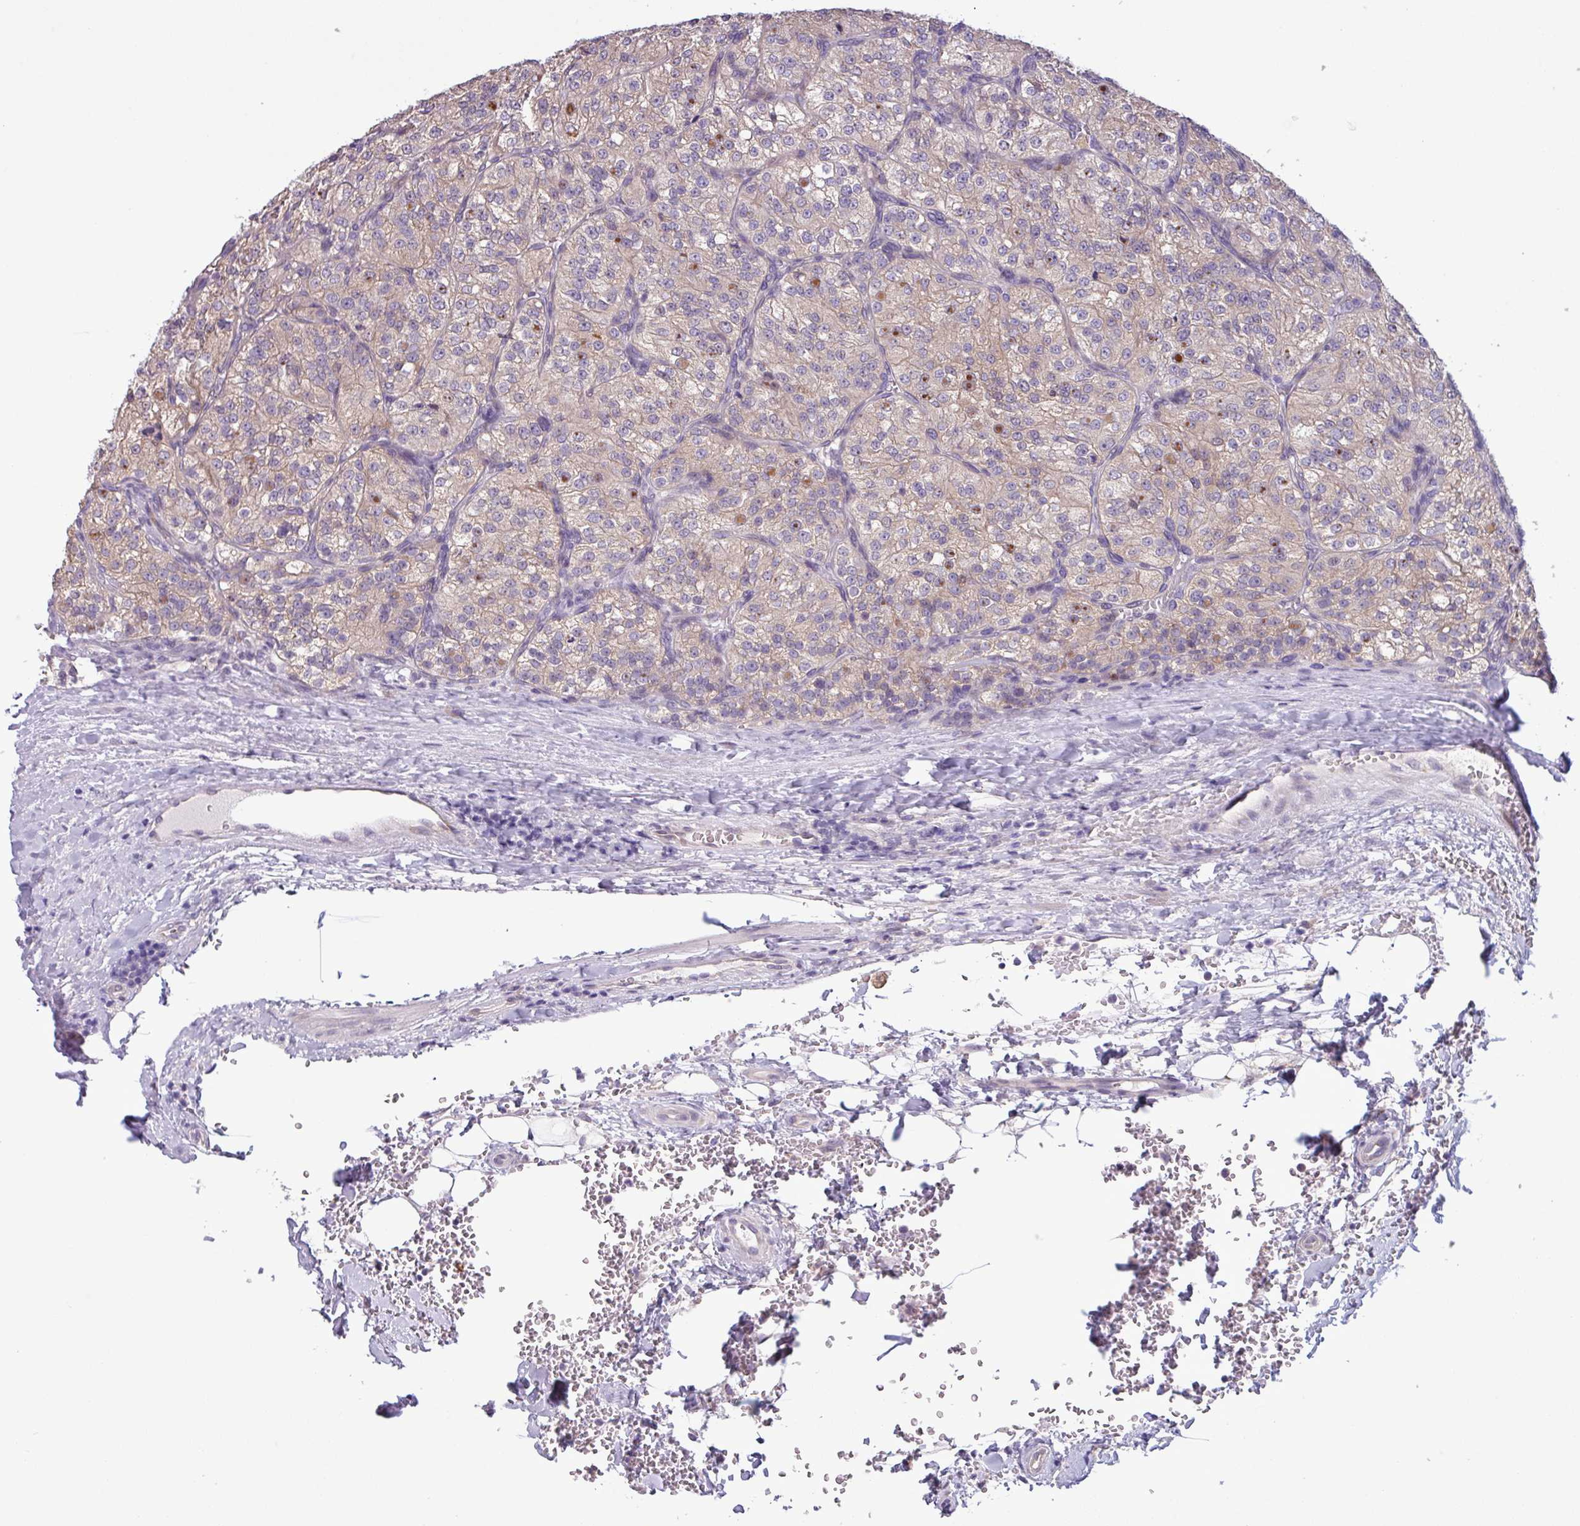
{"staining": {"intensity": "weak", "quantity": ">75%", "location": "cytoplasmic/membranous"}, "tissue": "renal cancer", "cell_type": "Tumor cells", "image_type": "cancer", "snomed": [{"axis": "morphology", "description": "Adenocarcinoma, NOS"}, {"axis": "topography", "description": "Kidney"}], "caption": "Immunohistochemistry (IHC) of renal cancer (adenocarcinoma) reveals low levels of weak cytoplasmic/membranous expression in approximately >75% of tumor cells.", "gene": "C20orf27", "patient": {"sex": "female", "age": 63}}